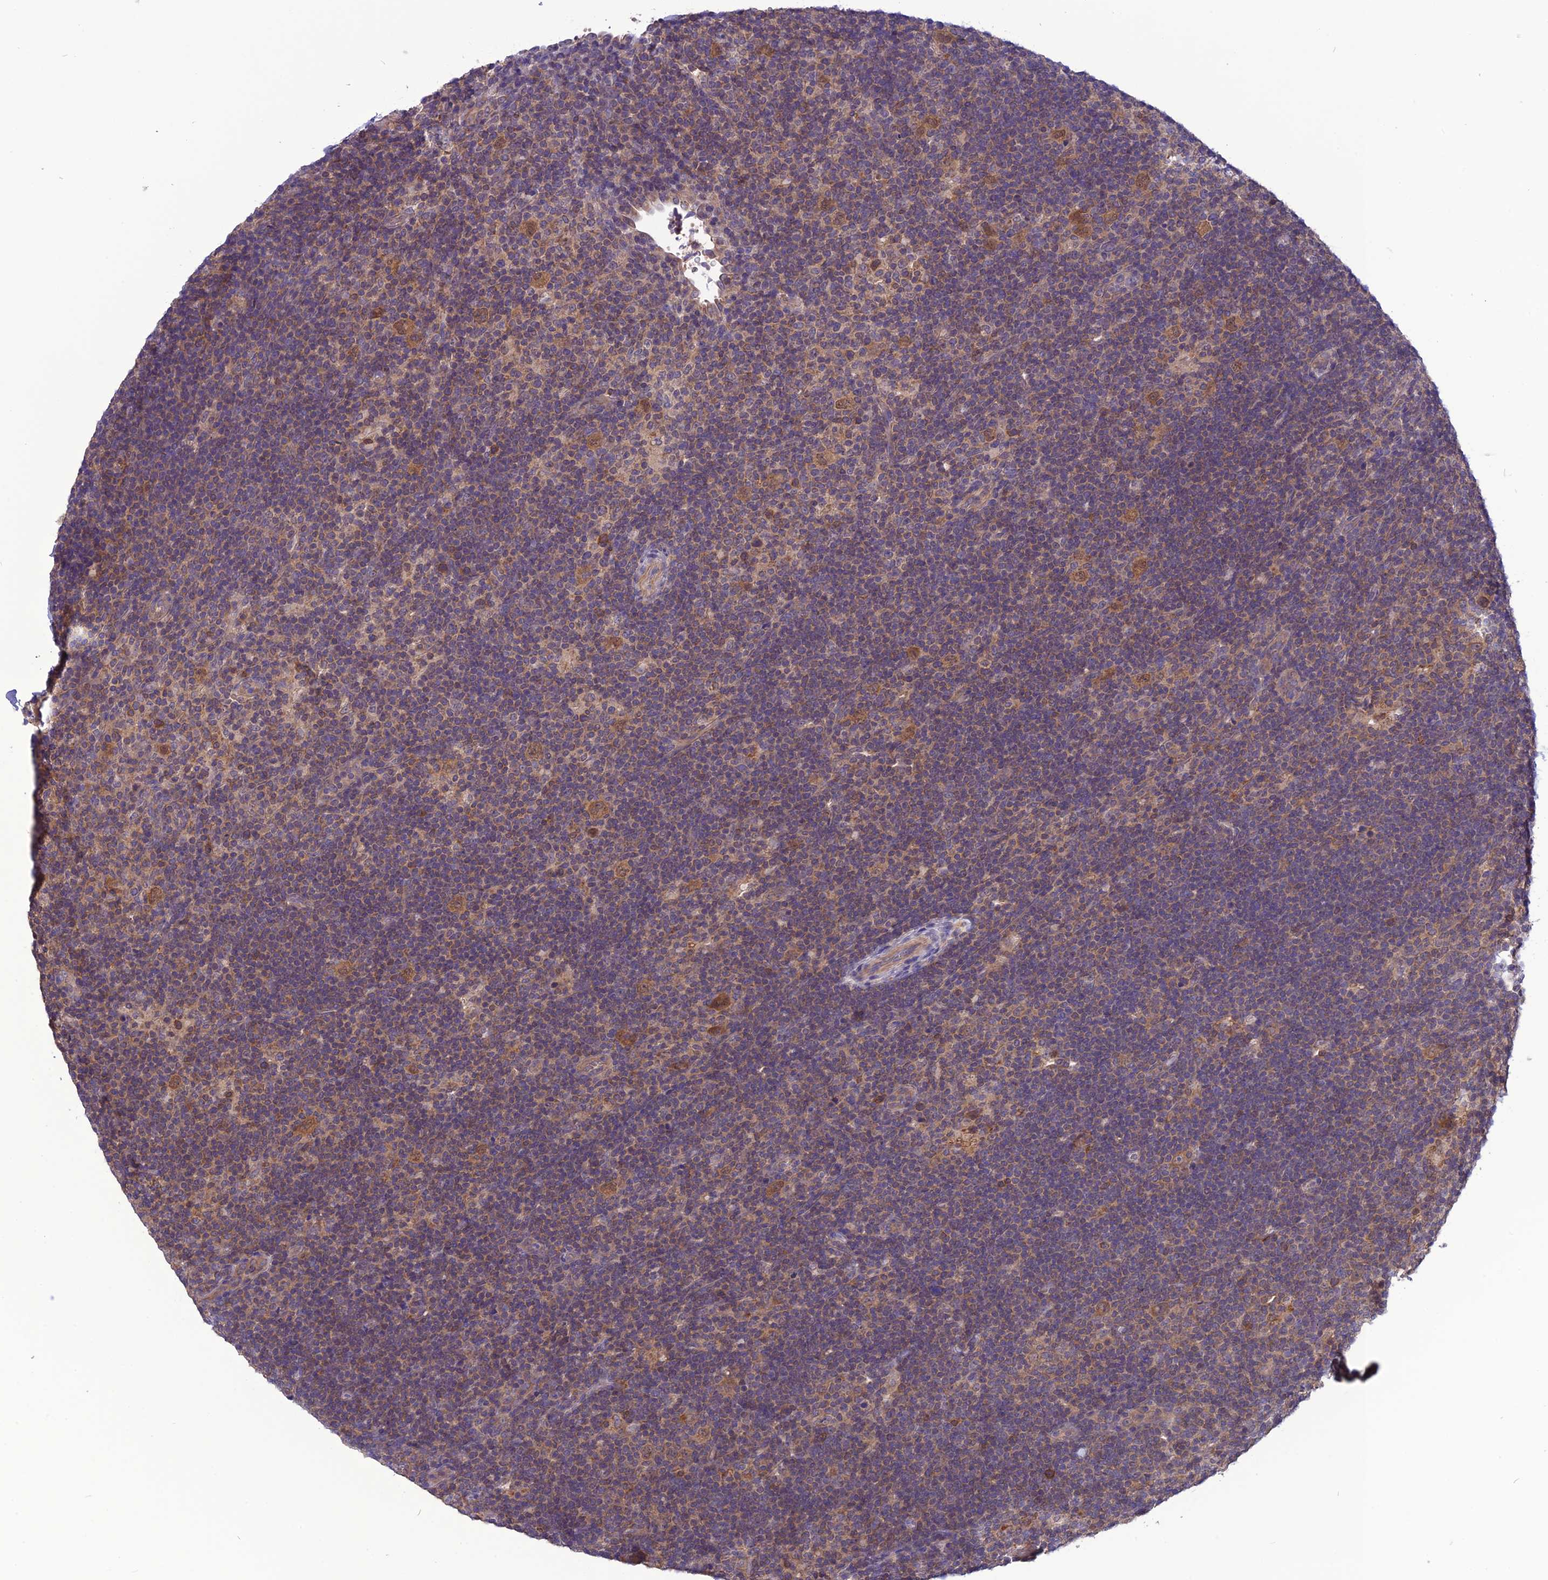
{"staining": {"intensity": "moderate", "quantity": ">75%", "location": "cytoplasmic/membranous"}, "tissue": "lymphoma", "cell_type": "Tumor cells", "image_type": "cancer", "snomed": [{"axis": "morphology", "description": "Hodgkin's disease, NOS"}, {"axis": "topography", "description": "Lymph node"}], "caption": "A high-resolution image shows immunohistochemistry staining of Hodgkin's disease, which displays moderate cytoplasmic/membranous expression in about >75% of tumor cells. Using DAB (brown) and hematoxylin (blue) stains, captured at high magnification using brightfield microscopy.", "gene": "PSMF1", "patient": {"sex": "female", "age": 57}}